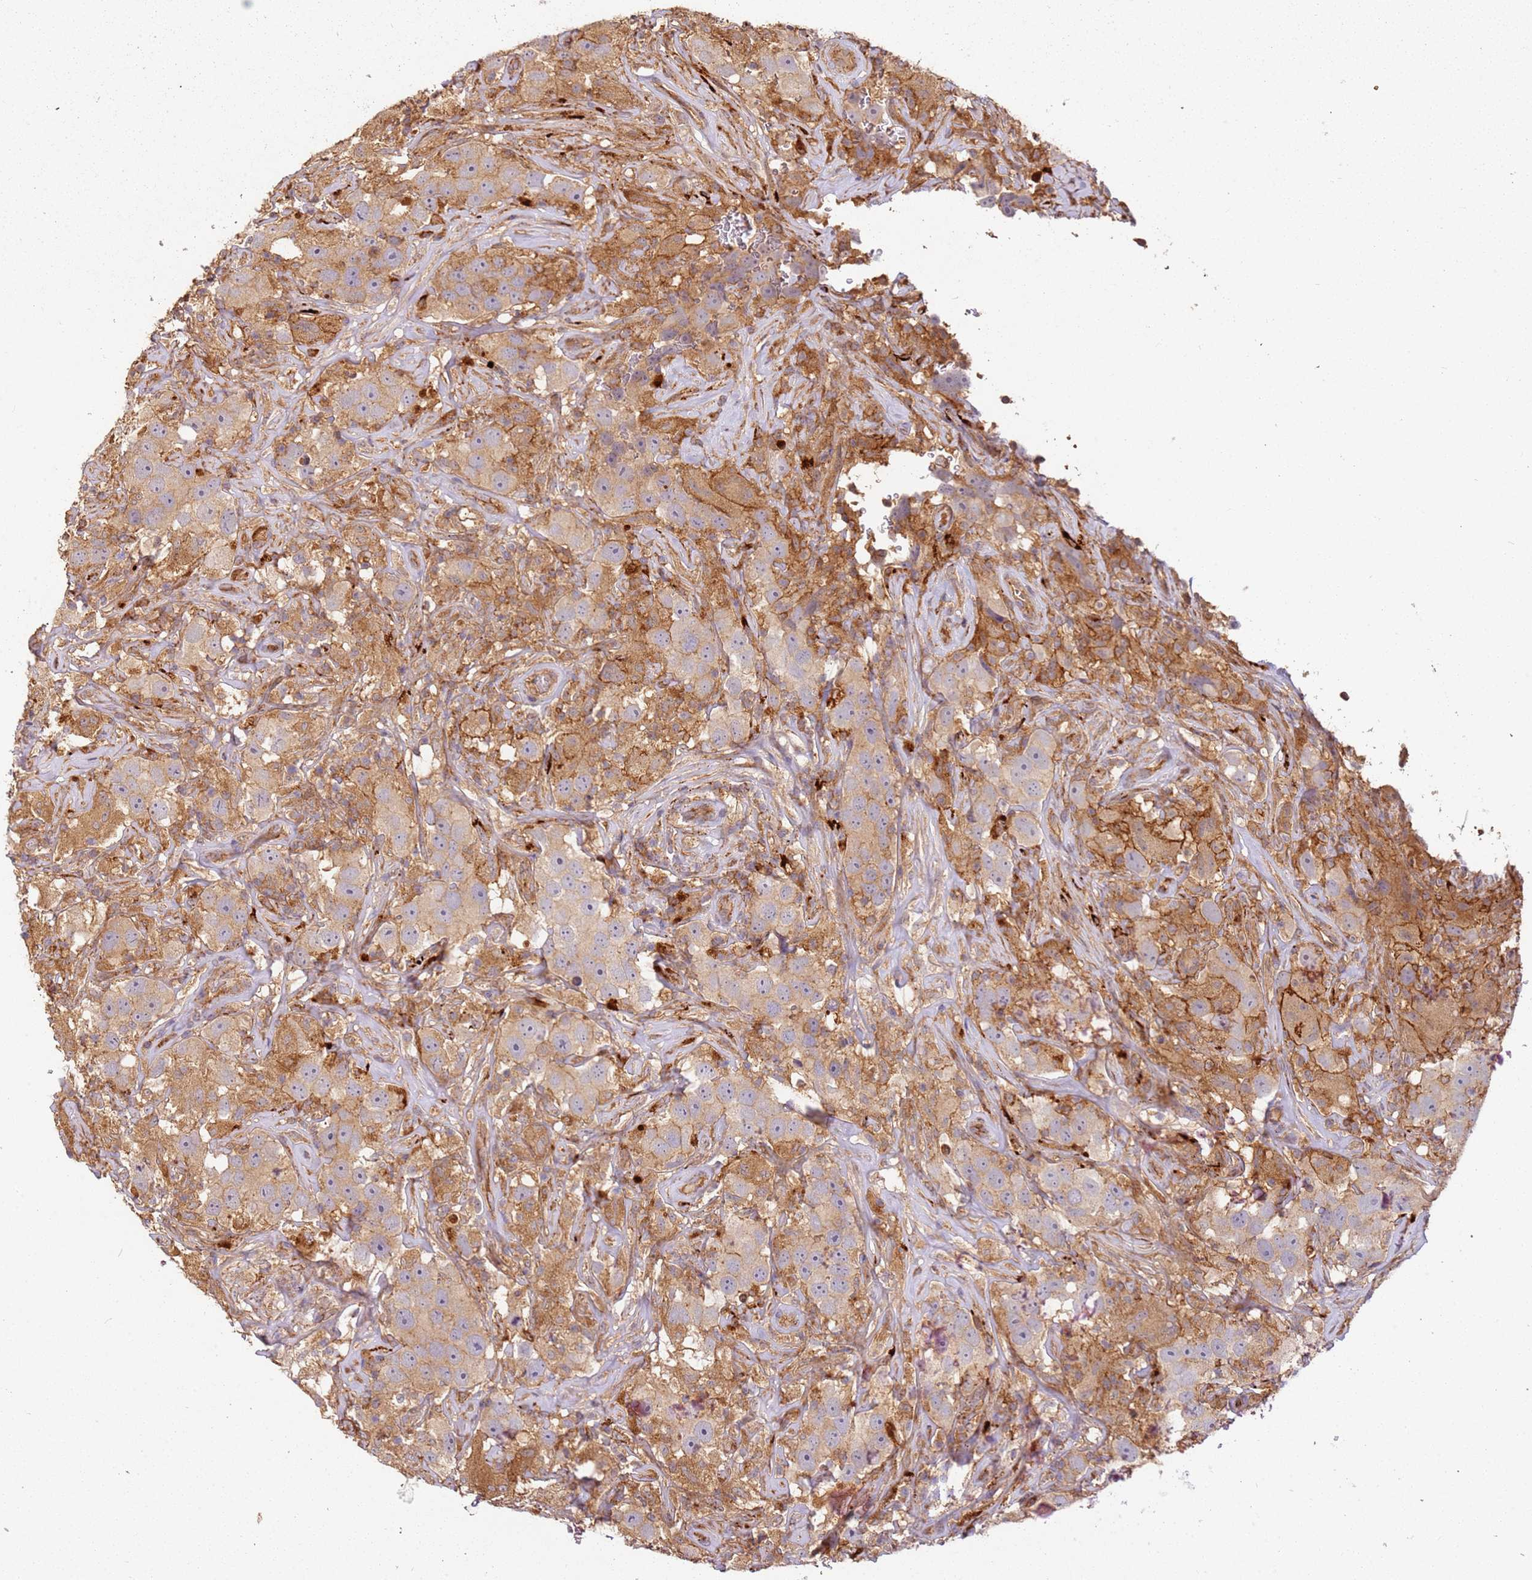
{"staining": {"intensity": "moderate", "quantity": ">75%", "location": "cytoplasmic/membranous"}, "tissue": "testis cancer", "cell_type": "Tumor cells", "image_type": "cancer", "snomed": [{"axis": "morphology", "description": "Seminoma, NOS"}, {"axis": "topography", "description": "Testis"}], "caption": "Testis cancer (seminoma) tissue demonstrates moderate cytoplasmic/membranous positivity in about >75% of tumor cells, visualized by immunohistochemistry.", "gene": "SCGB2B2", "patient": {"sex": "male", "age": 49}}